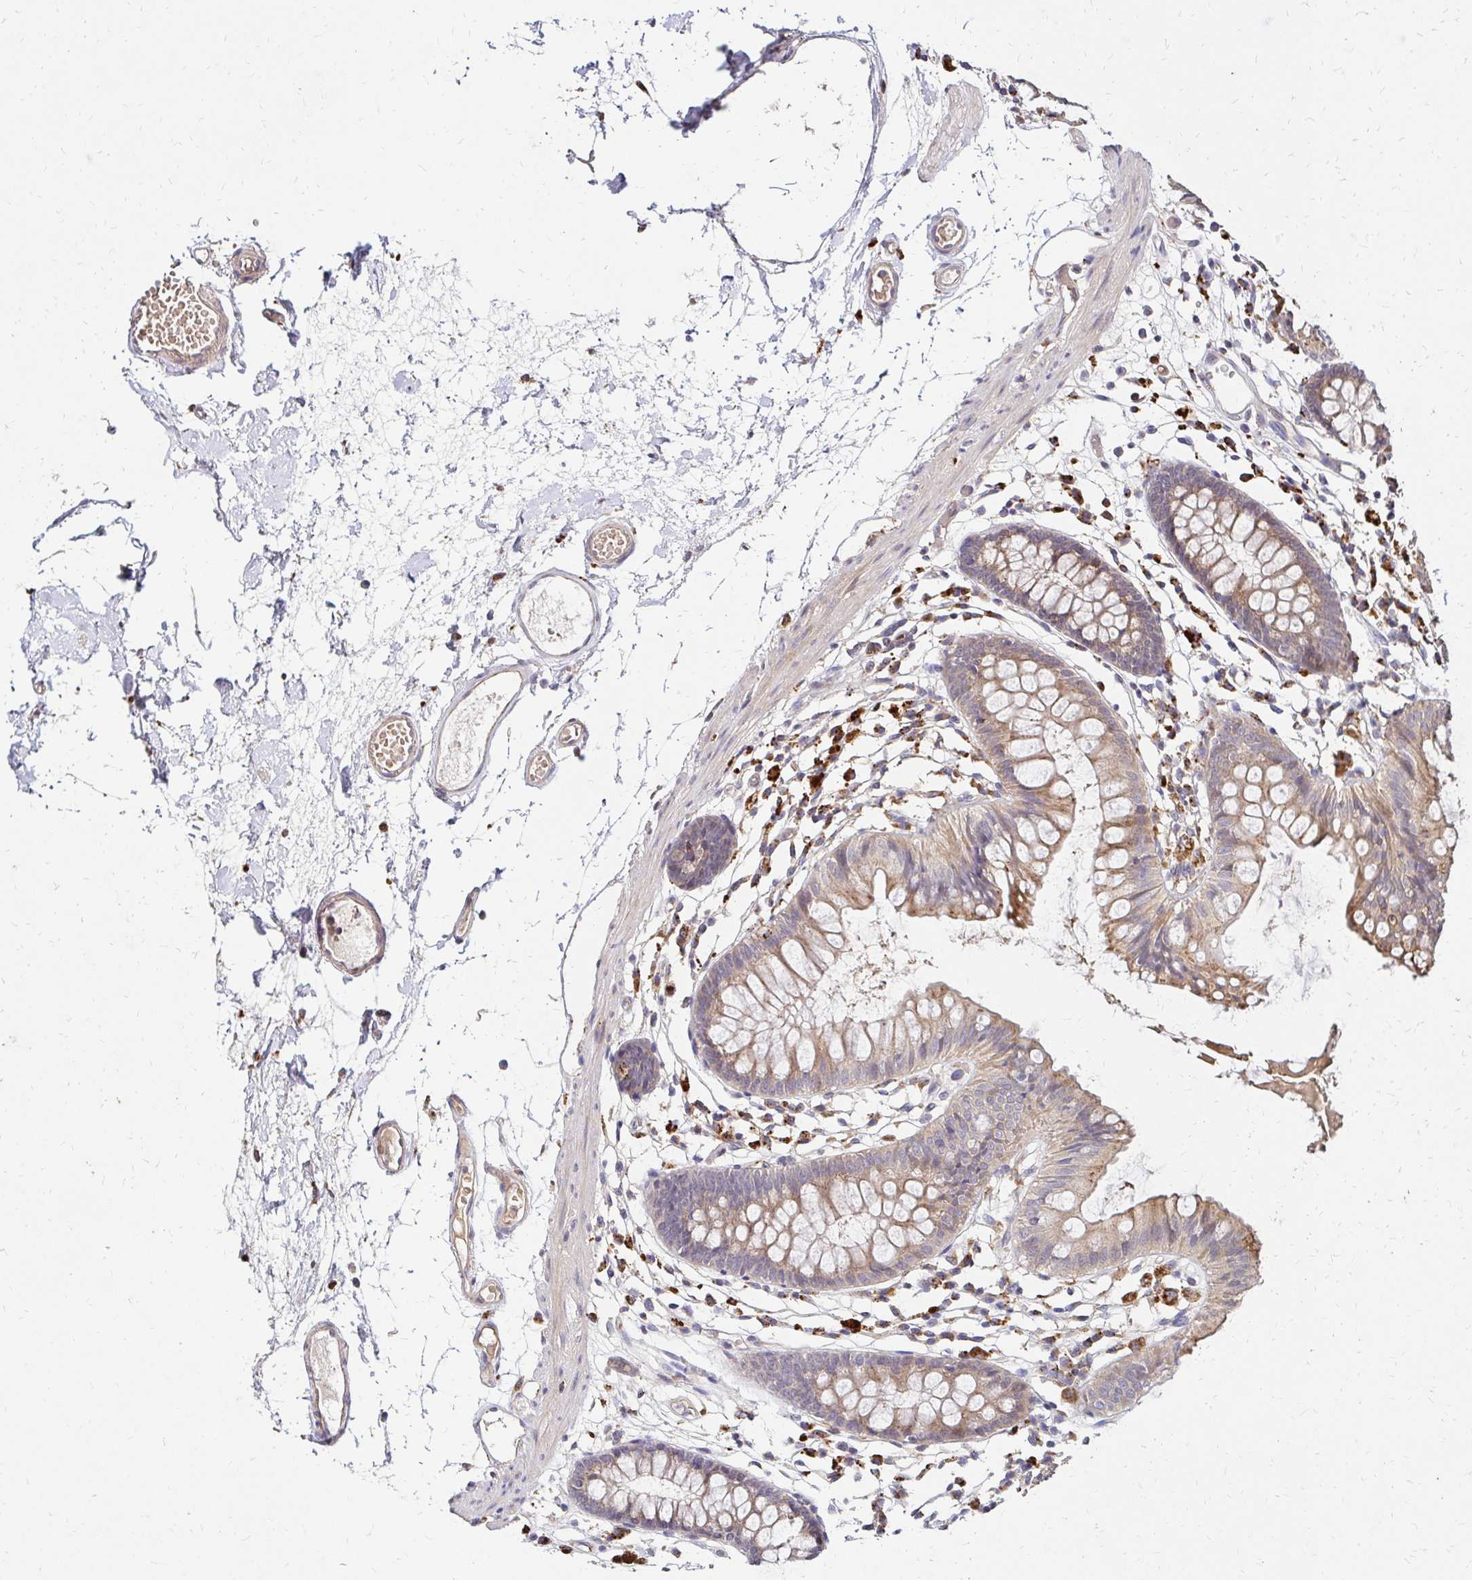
{"staining": {"intensity": "weak", "quantity": "25%-75%", "location": "cytoplasmic/membranous"}, "tissue": "colon", "cell_type": "Endothelial cells", "image_type": "normal", "snomed": [{"axis": "morphology", "description": "Normal tissue, NOS"}, {"axis": "topography", "description": "Colon"}], "caption": "Immunohistochemical staining of unremarkable colon demonstrates 25%-75% levels of weak cytoplasmic/membranous protein expression in approximately 25%-75% of endothelial cells.", "gene": "IDUA", "patient": {"sex": "female", "age": 84}}